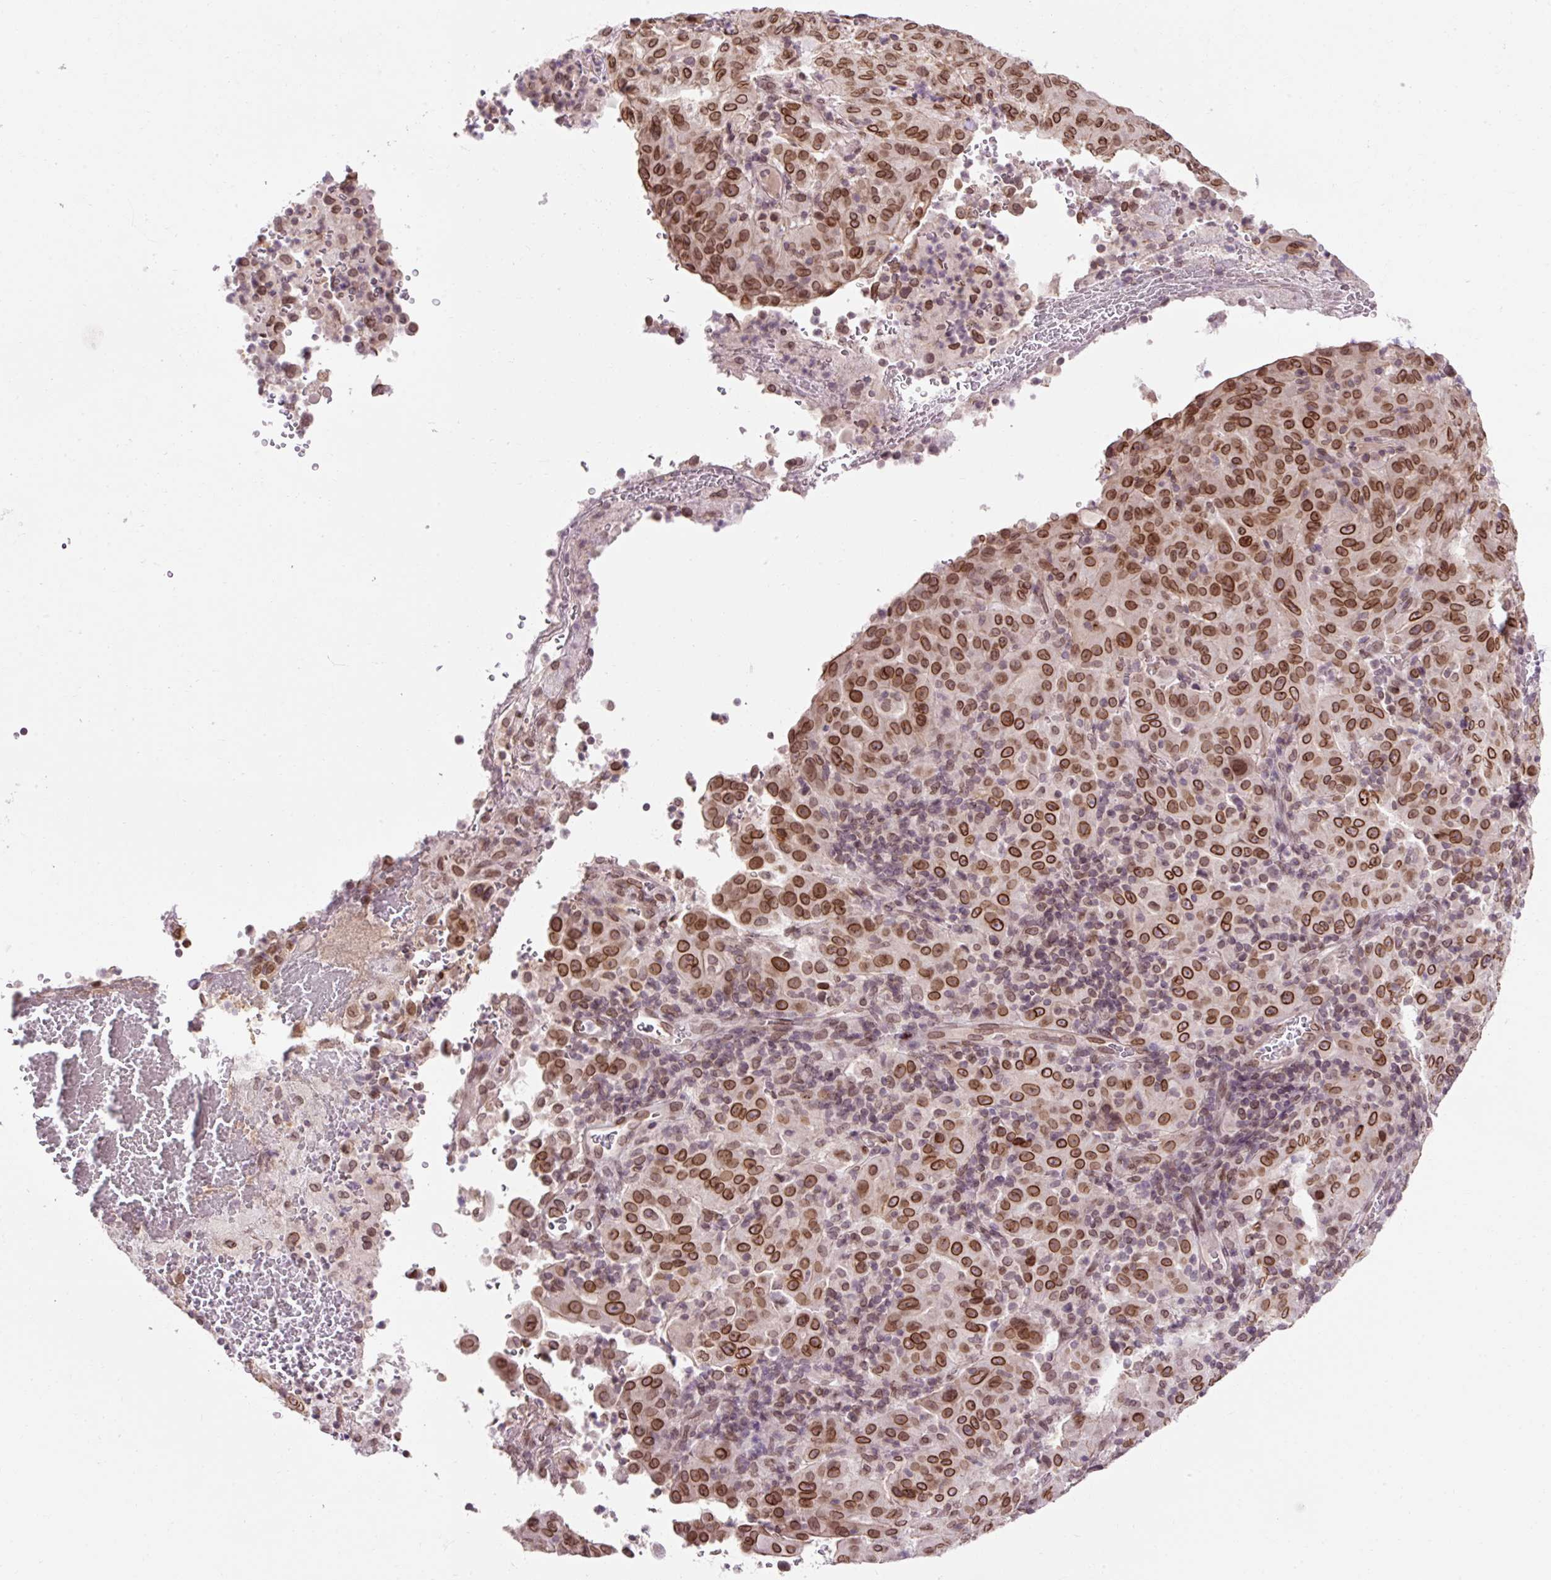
{"staining": {"intensity": "strong", "quantity": ">75%", "location": "cytoplasmic/membranous,nuclear"}, "tissue": "pancreatic cancer", "cell_type": "Tumor cells", "image_type": "cancer", "snomed": [{"axis": "morphology", "description": "Adenocarcinoma, NOS"}, {"axis": "topography", "description": "Pancreas"}], "caption": "Immunohistochemical staining of pancreatic adenocarcinoma exhibits high levels of strong cytoplasmic/membranous and nuclear expression in approximately >75% of tumor cells.", "gene": "ZNF610", "patient": {"sex": "male", "age": 63}}